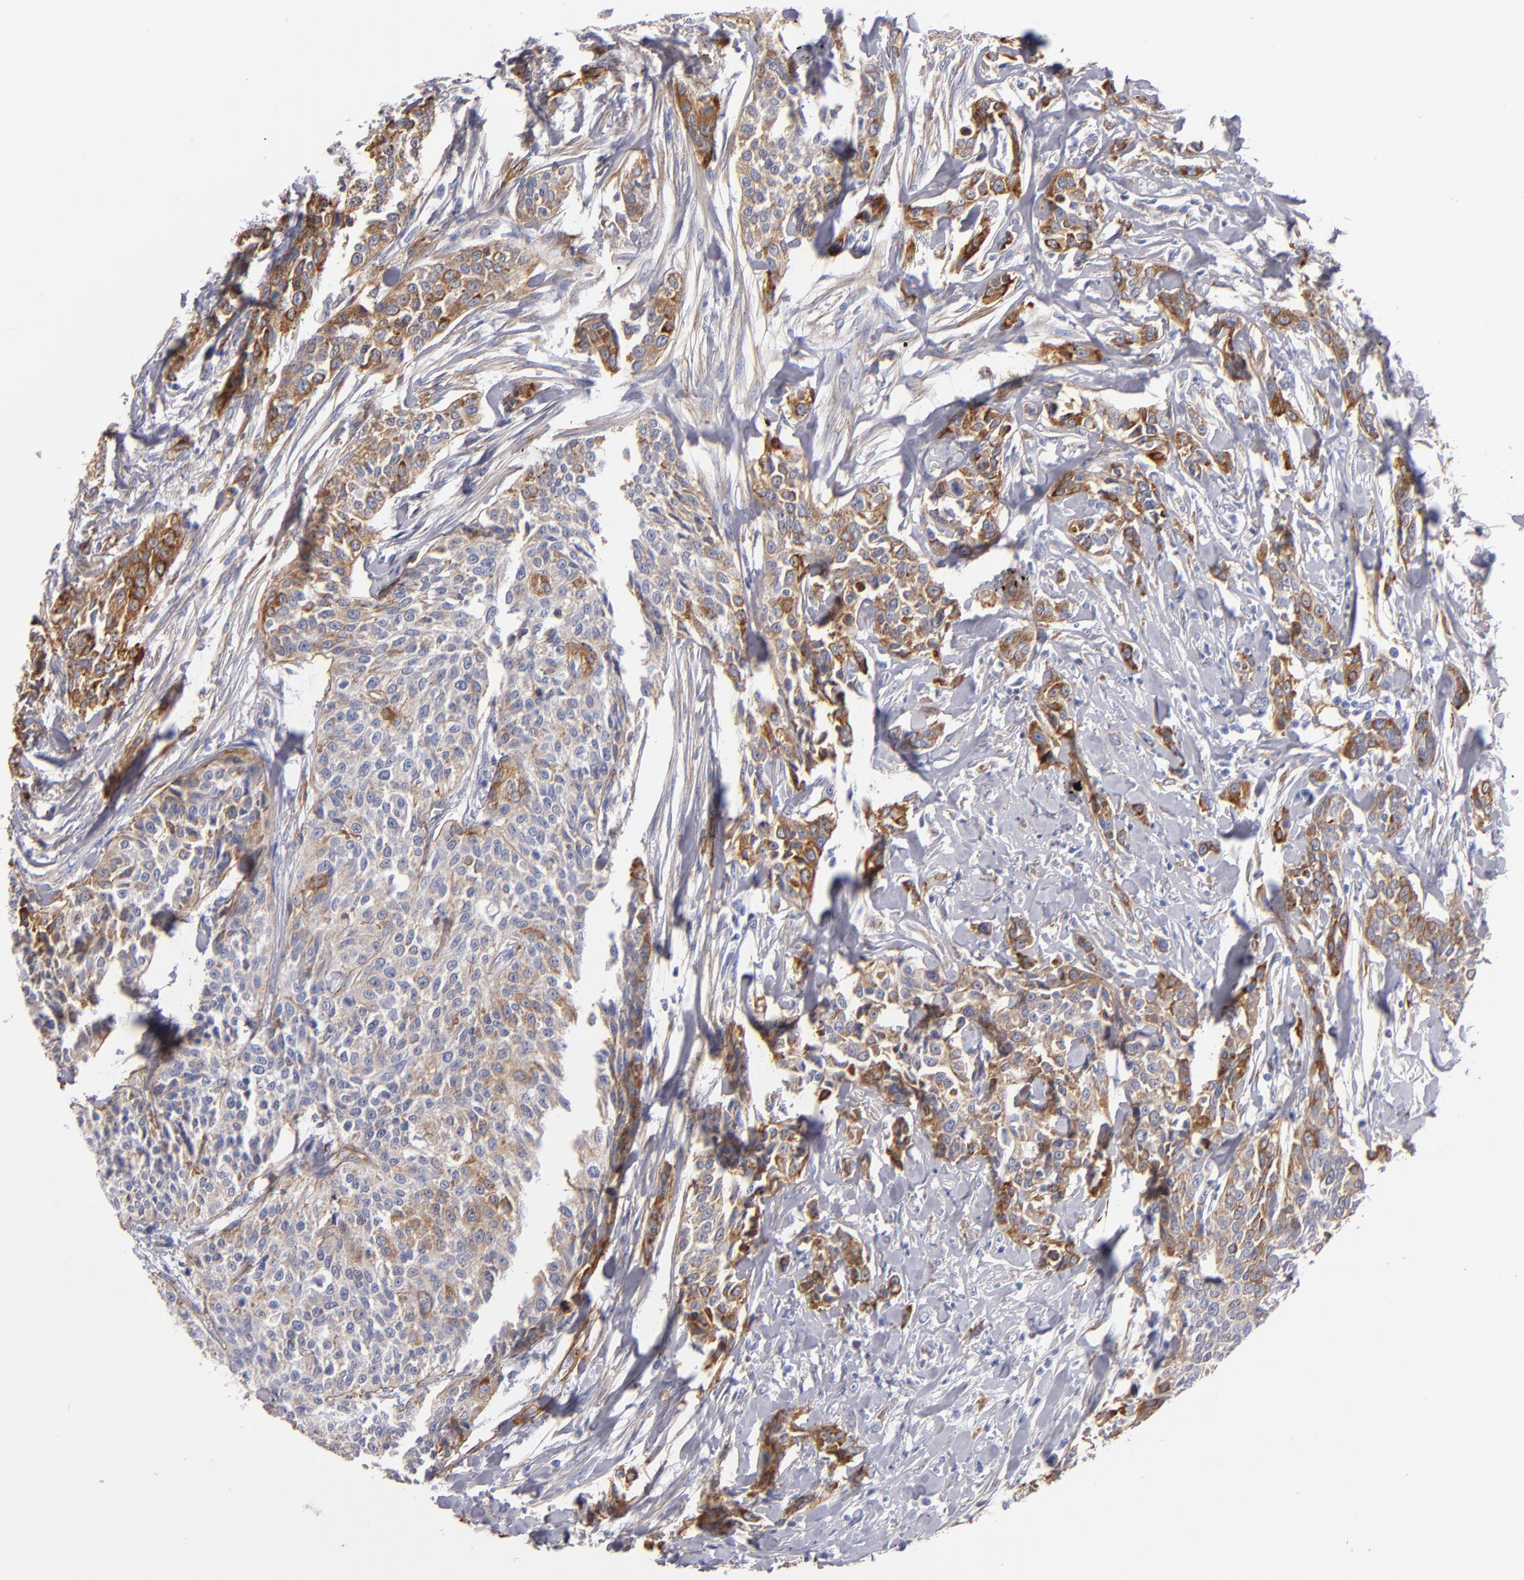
{"staining": {"intensity": "moderate", "quantity": "25%-75%", "location": "cytoplasmic/membranous"}, "tissue": "urothelial cancer", "cell_type": "Tumor cells", "image_type": "cancer", "snomed": [{"axis": "morphology", "description": "Urothelial carcinoma, High grade"}, {"axis": "topography", "description": "Urinary bladder"}], "caption": "Moderate cytoplasmic/membranous staining is appreciated in about 25%-75% of tumor cells in urothelial cancer.", "gene": "LAMC1", "patient": {"sex": "male", "age": 56}}